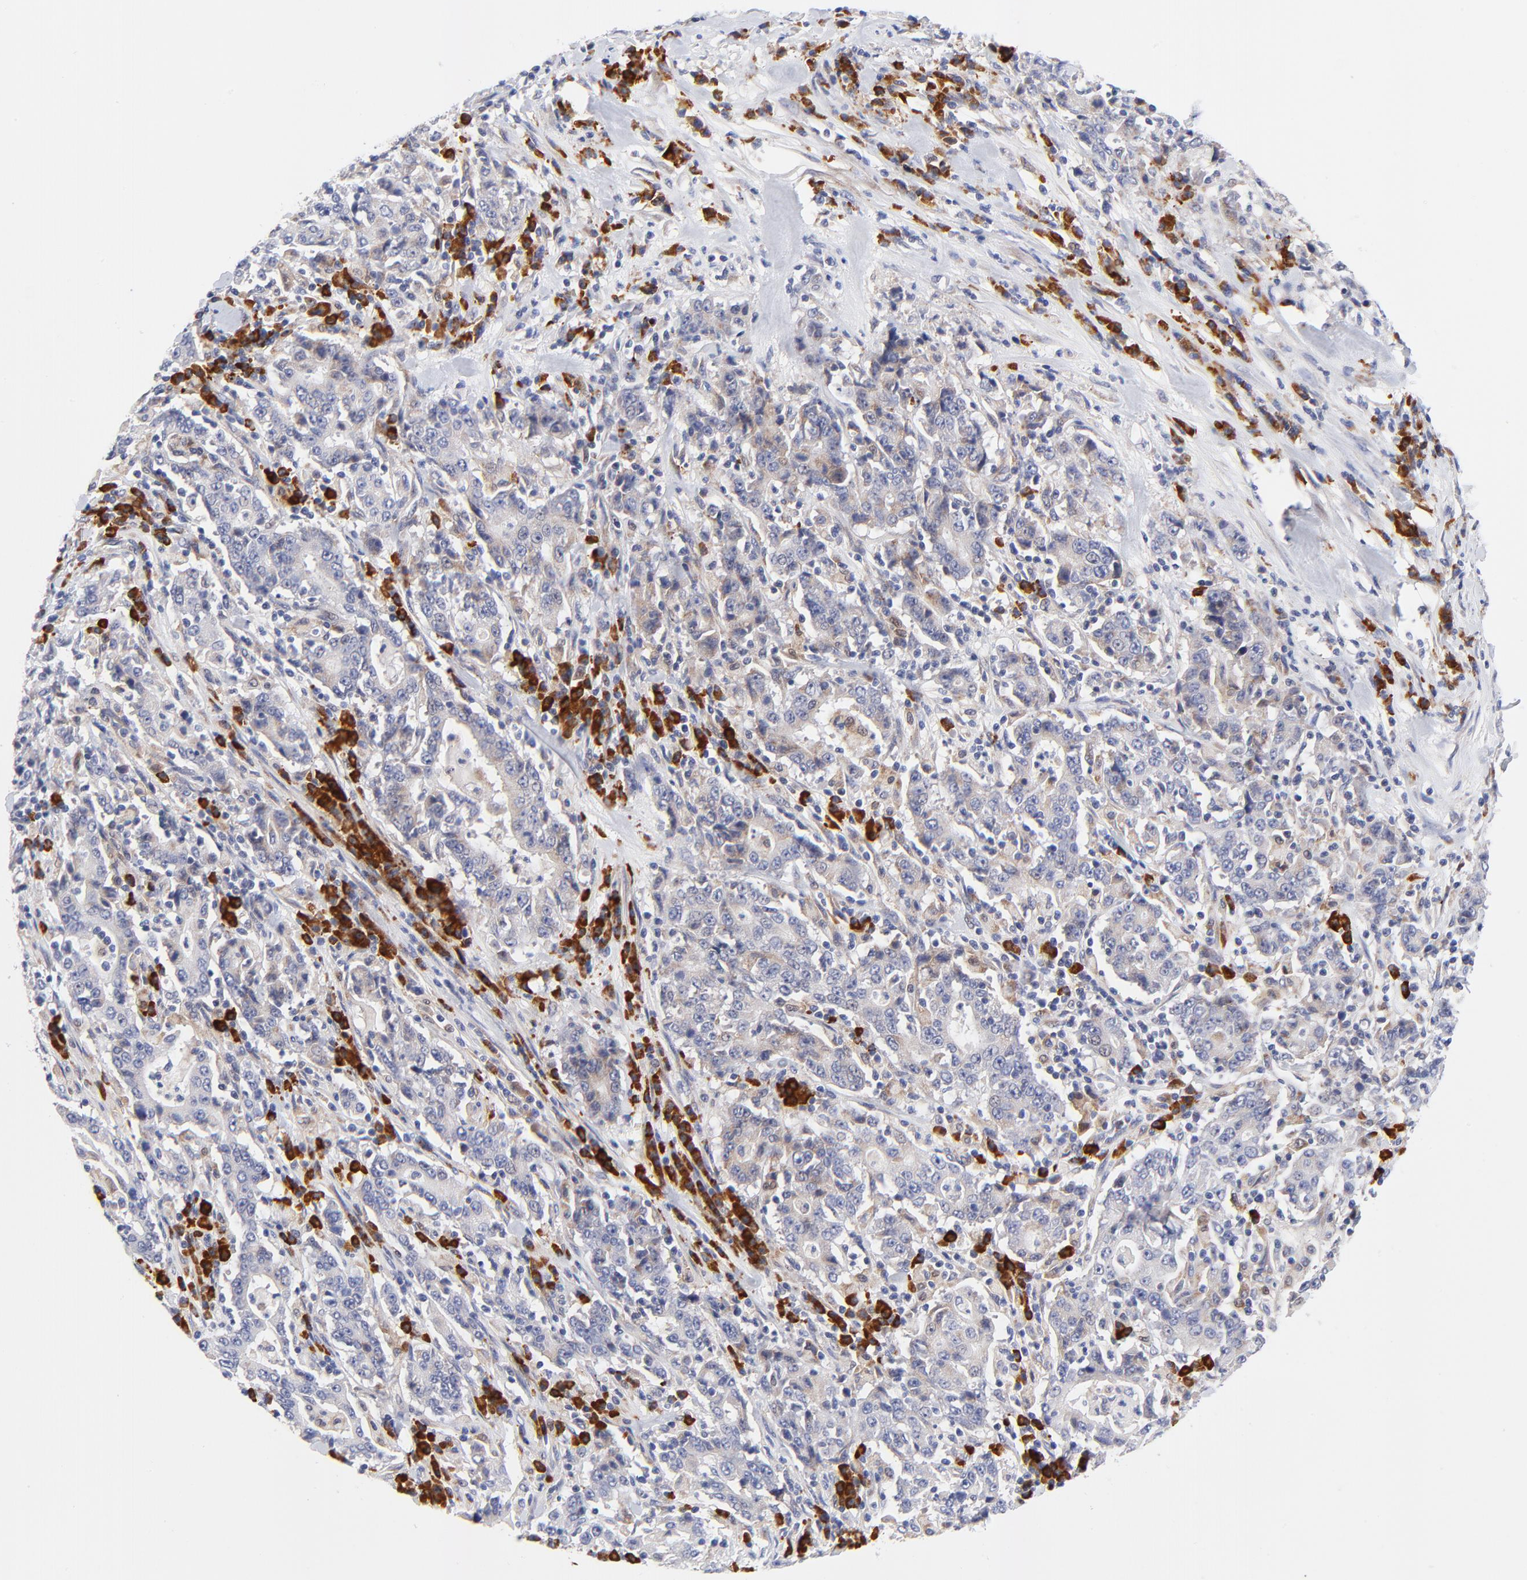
{"staining": {"intensity": "weak", "quantity": ">75%", "location": "cytoplasmic/membranous"}, "tissue": "stomach cancer", "cell_type": "Tumor cells", "image_type": "cancer", "snomed": [{"axis": "morphology", "description": "Normal tissue, NOS"}, {"axis": "morphology", "description": "Adenocarcinoma, NOS"}, {"axis": "topography", "description": "Stomach, upper"}, {"axis": "topography", "description": "Stomach"}], "caption": "This is a micrograph of immunohistochemistry staining of stomach adenocarcinoma, which shows weak staining in the cytoplasmic/membranous of tumor cells.", "gene": "AFF2", "patient": {"sex": "male", "age": 59}}